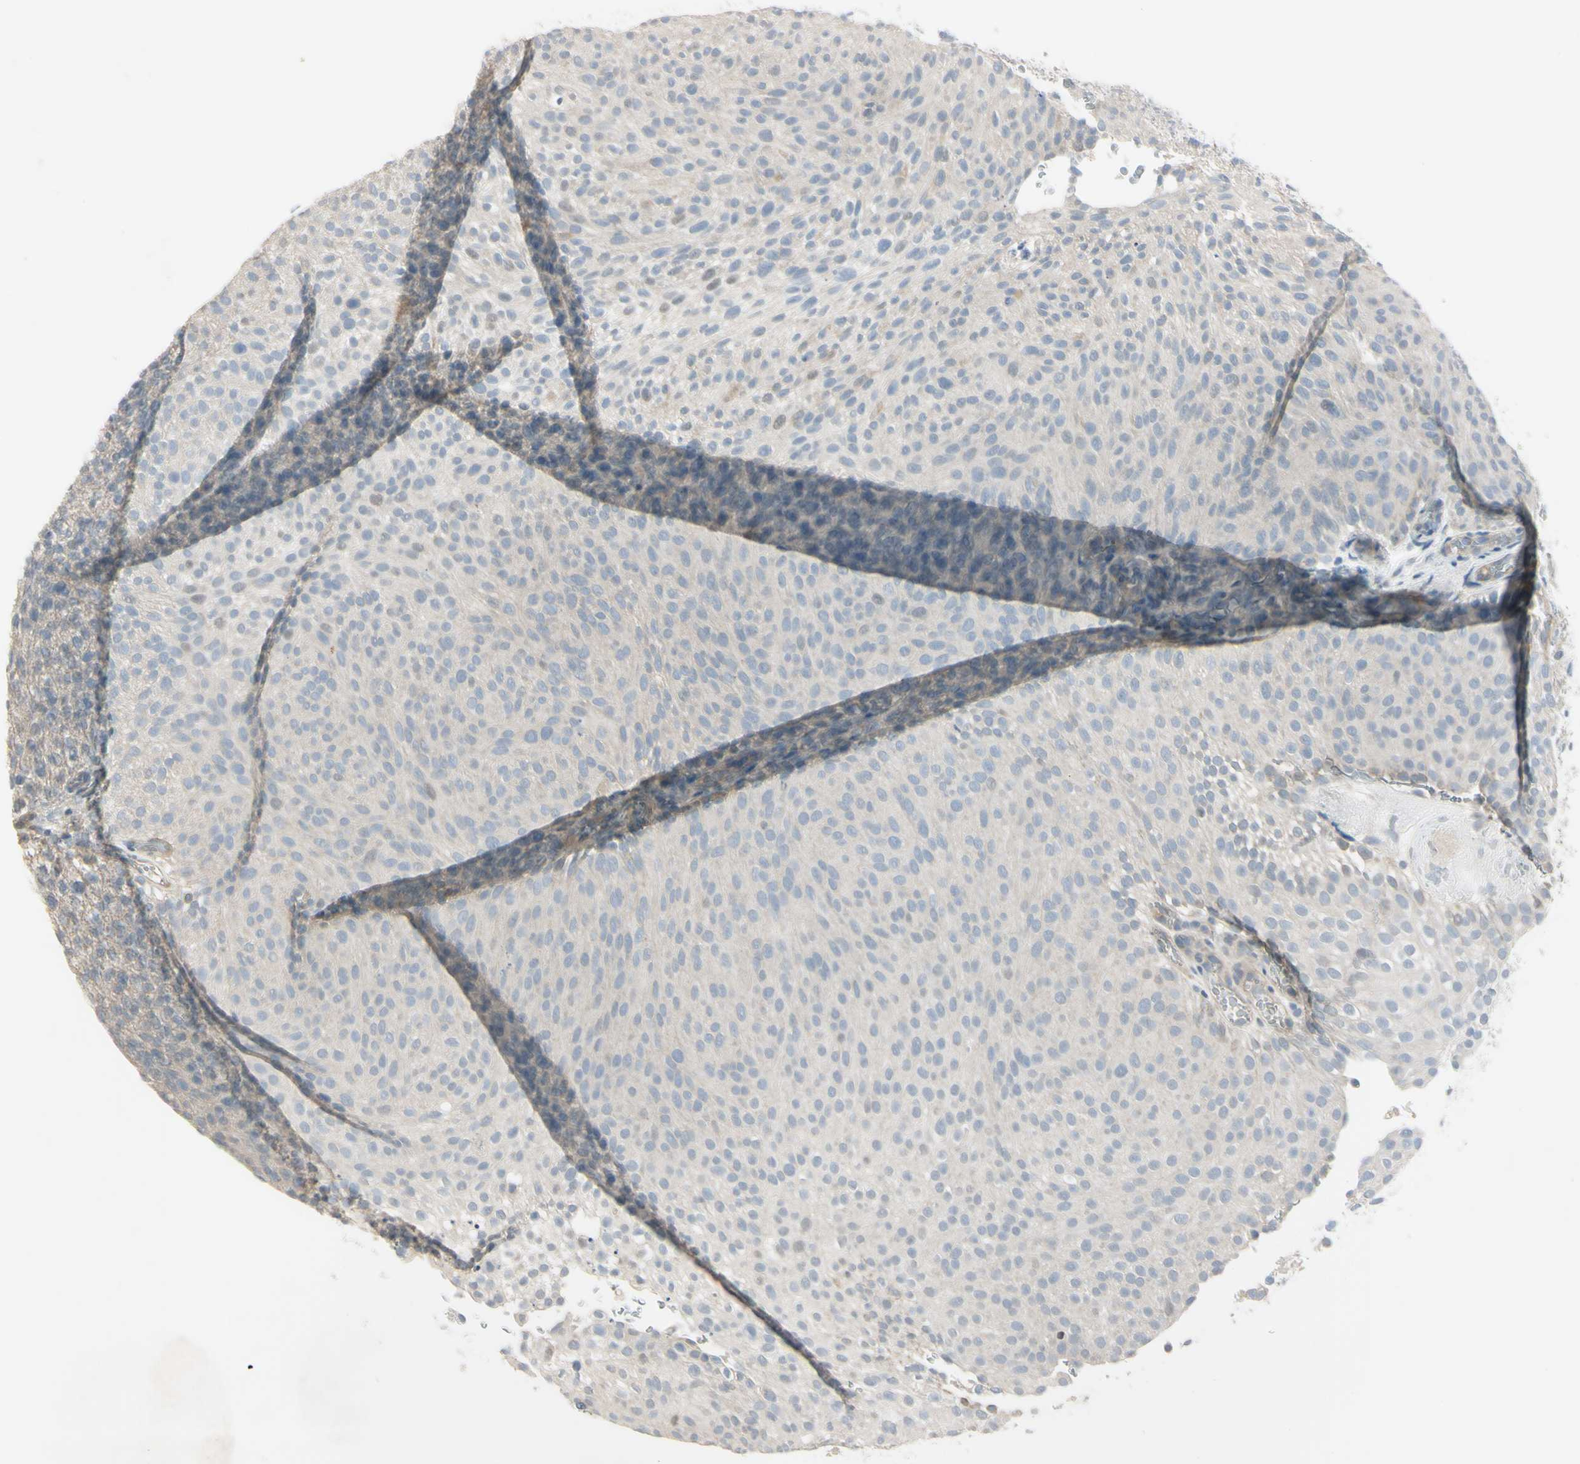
{"staining": {"intensity": "negative", "quantity": "none", "location": "none"}, "tissue": "urothelial cancer", "cell_type": "Tumor cells", "image_type": "cancer", "snomed": [{"axis": "morphology", "description": "Urothelial carcinoma, Low grade"}, {"axis": "topography", "description": "Urinary bladder"}], "caption": "Tumor cells show no significant protein staining in urothelial cancer.", "gene": "AATK", "patient": {"sex": "male", "age": 78}}